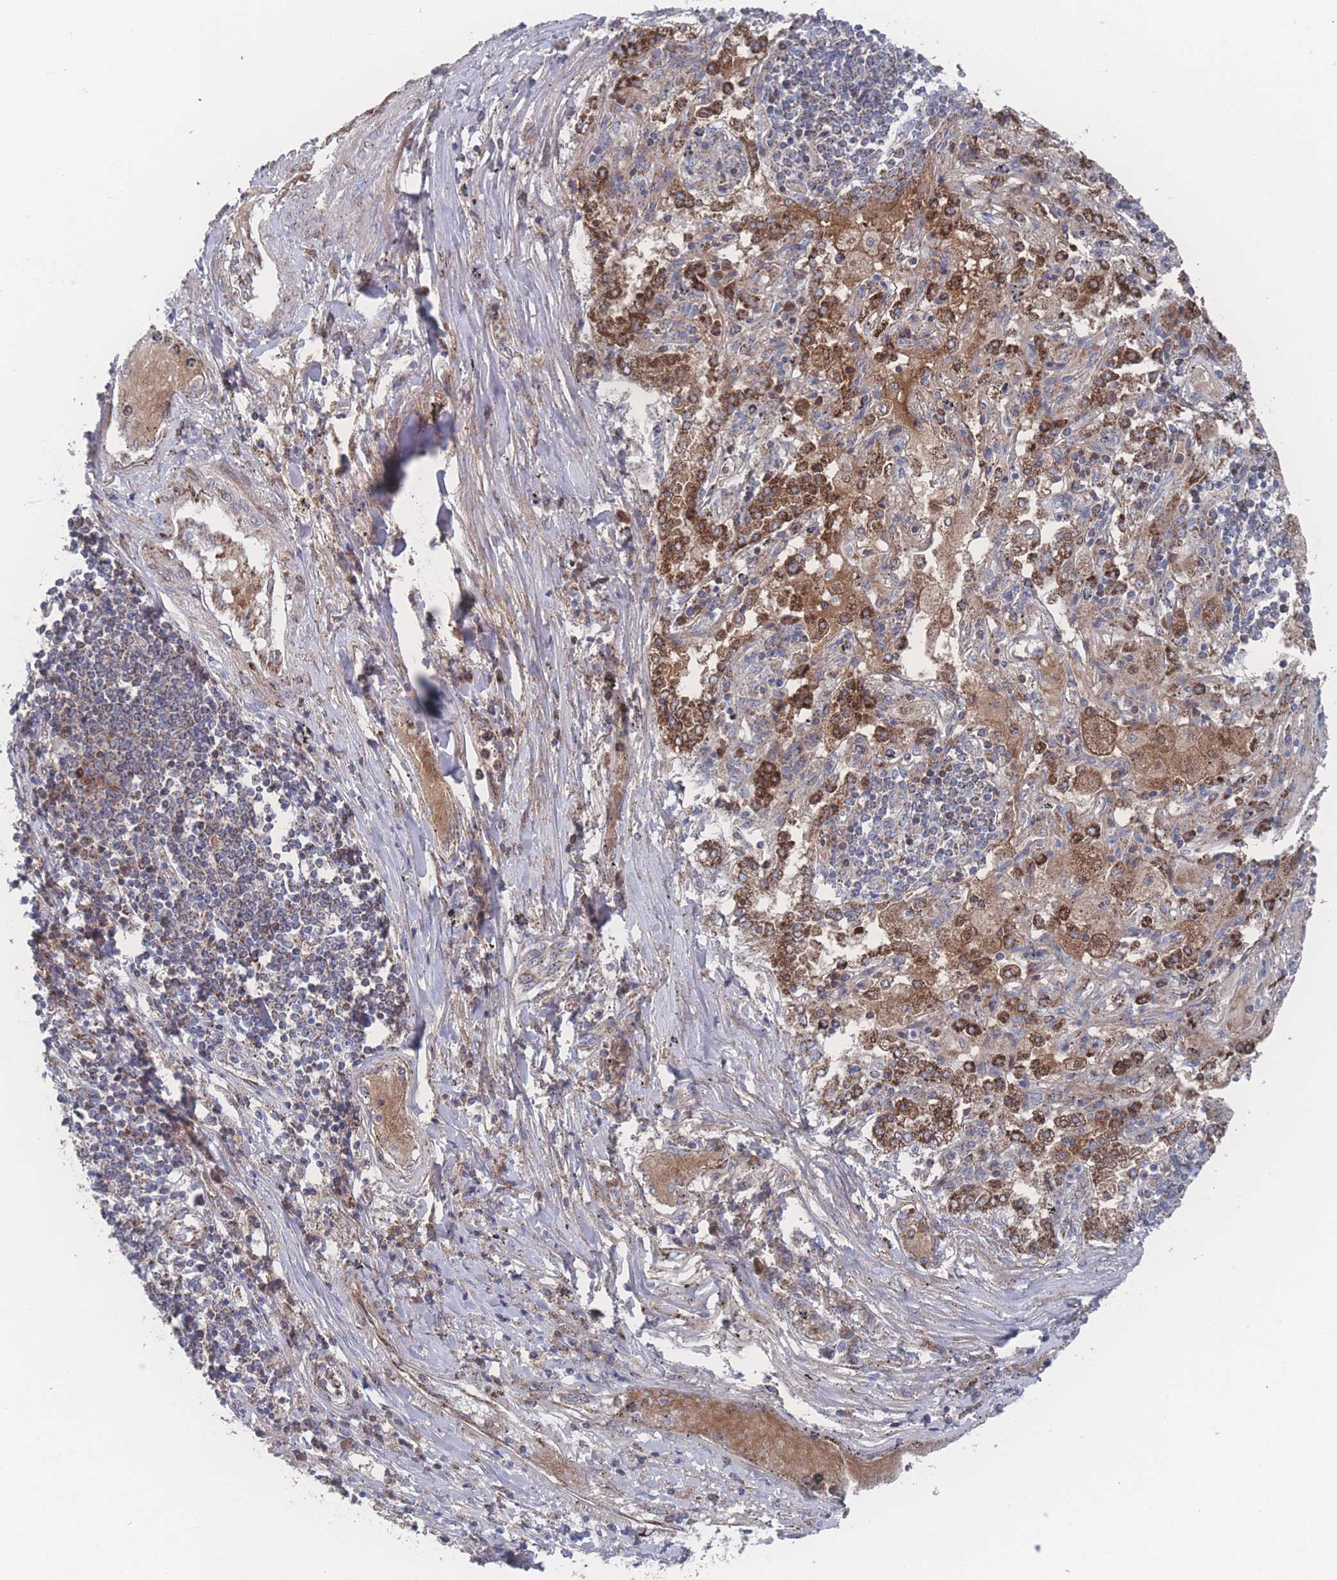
{"staining": {"intensity": "moderate", "quantity": ">75%", "location": "cytoplasmic/membranous"}, "tissue": "lung cancer", "cell_type": "Tumor cells", "image_type": "cancer", "snomed": [{"axis": "morphology", "description": "Squamous cell carcinoma, NOS"}, {"axis": "topography", "description": "Lung"}], "caption": "Immunohistochemistry (IHC) image of human squamous cell carcinoma (lung) stained for a protein (brown), which exhibits medium levels of moderate cytoplasmic/membranous expression in about >75% of tumor cells.", "gene": "PEX14", "patient": {"sex": "male", "age": 65}}